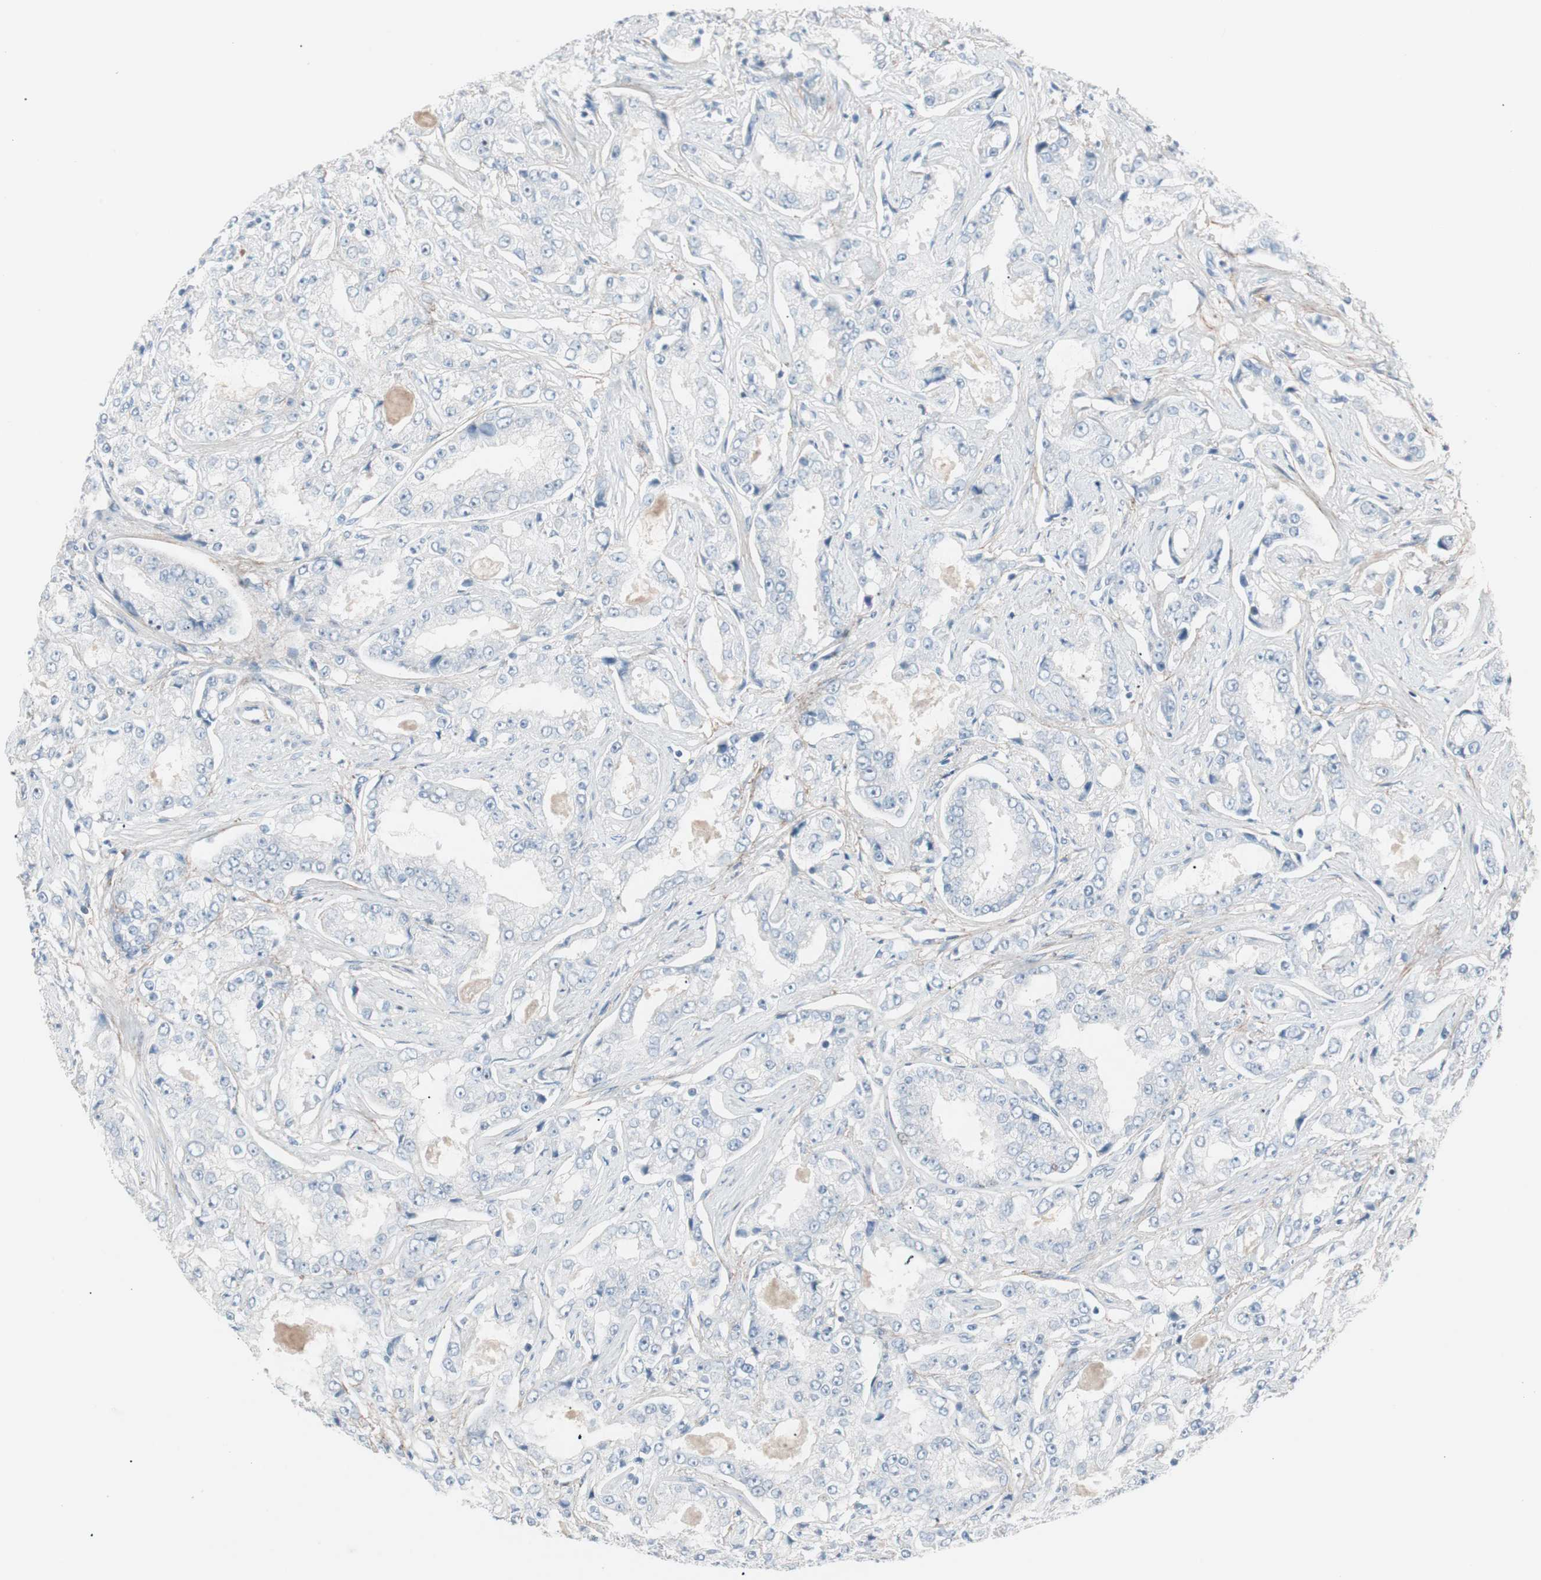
{"staining": {"intensity": "negative", "quantity": "none", "location": "none"}, "tissue": "prostate cancer", "cell_type": "Tumor cells", "image_type": "cancer", "snomed": [{"axis": "morphology", "description": "Adenocarcinoma, High grade"}, {"axis": "topography", "description": "Prostate"}], "caption": "Prostate cancer (adenocarcinoma (high-grade)) was stained to show a protein in brown. There is no significant expression in tumor cells. Nuclei are stained in blue.", "gene": "FOSL1", "patient": {"sex": "male", "age": 73}}